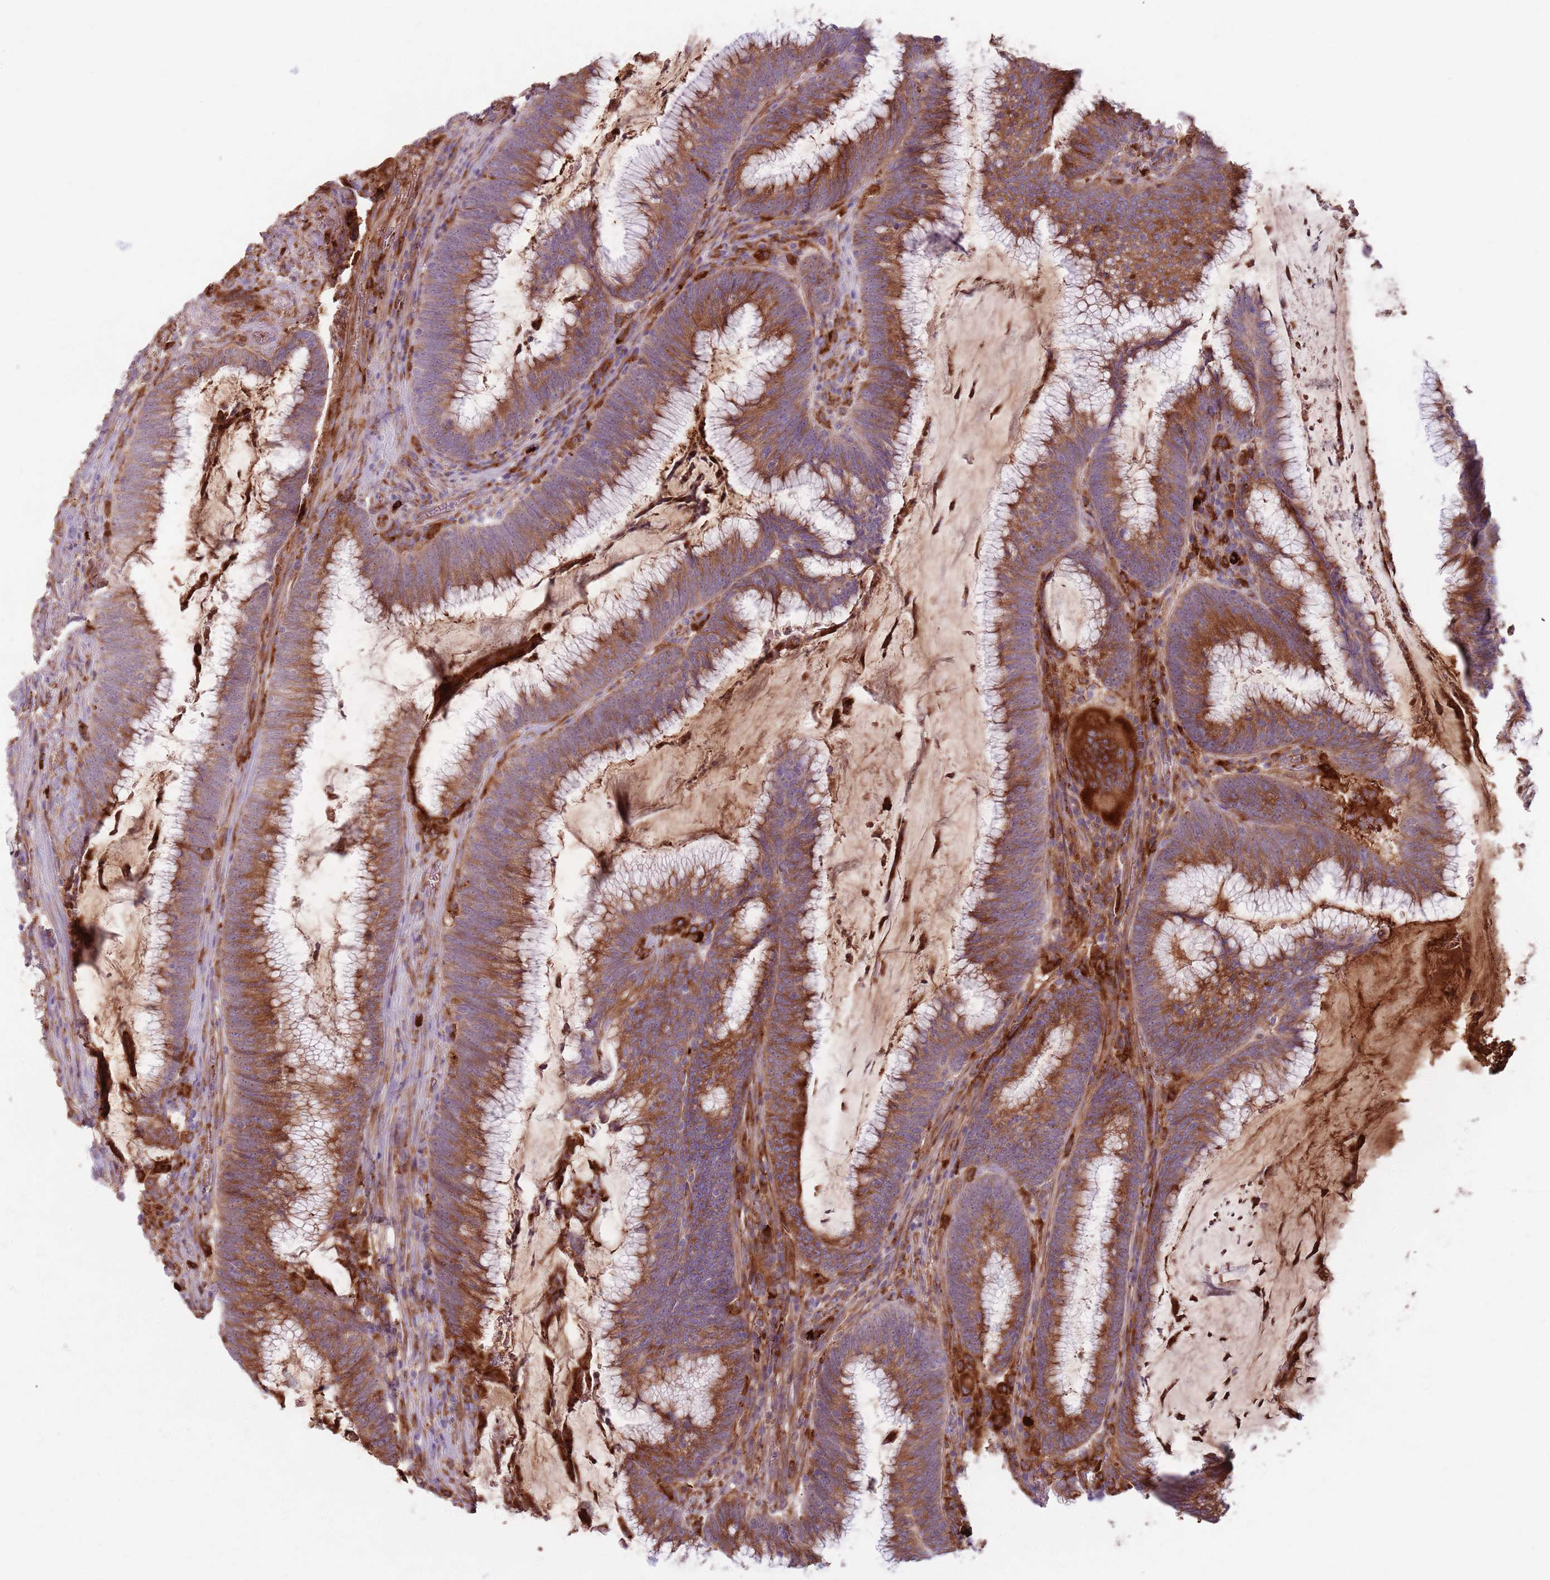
{"staining": {"intensity": "strong", "quantity": ">75%", "location": "cytoplasmic/membranous"}, "tissue": "colorectal cancer", "cell_type": "Tumor cells", "image_type": "cancer", "snomed": [{"axis": "morphology", "description": "Adenocarcinoma, NOS"}, {"axis": "topography", "description": "Rectum"}], "caption": "IHC (DAB) staining of adenocarcinoma (colorectal) shows strong cytoplasmic/membranous protein positivity in approximately >75% of tumor cells. The staining was performed using DAB to visualize the protein expression in brown, while the nuclei were stained in blue with hematoxylin (Magnification: 20x).", "gene": "COLGALT1", "patient": {"sex": "female", "age": 77}}